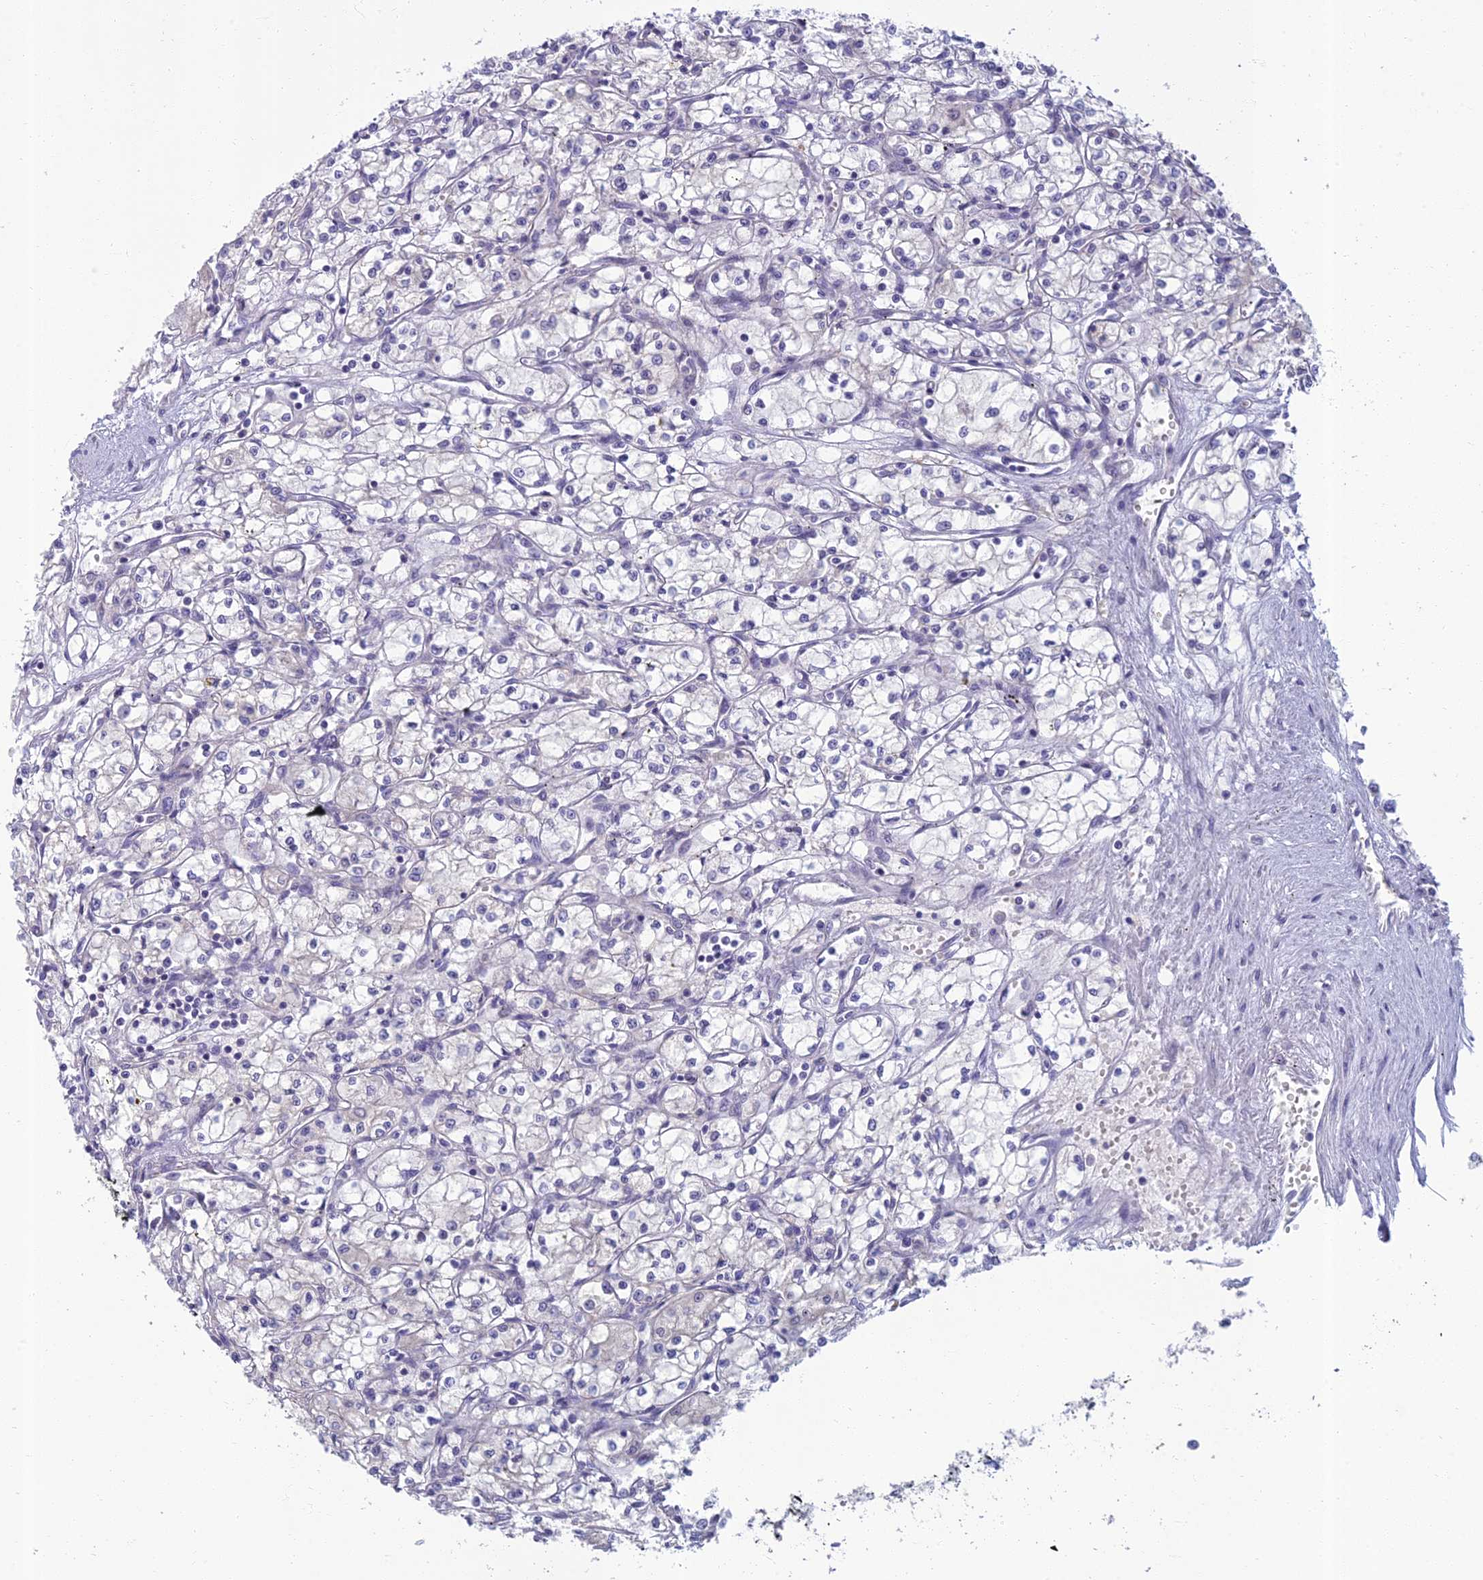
{"staining": {"intensity": "negative", "quantity": "none", "location": "none"}, "tissue": "renal cancer", "cell_type": "Tumor cells", "image_type": "cancer", "snomed": [{"axis": "morphology", "description": "Adenocarcinoma, NOS"}, {"axis": "topography", "description": "Kidney"}], "caption": "There is no significant positivity in tumor cells of renal cancer.", "gene": "SLC25A41", "patient": {"sex": "male", "age": 59}}